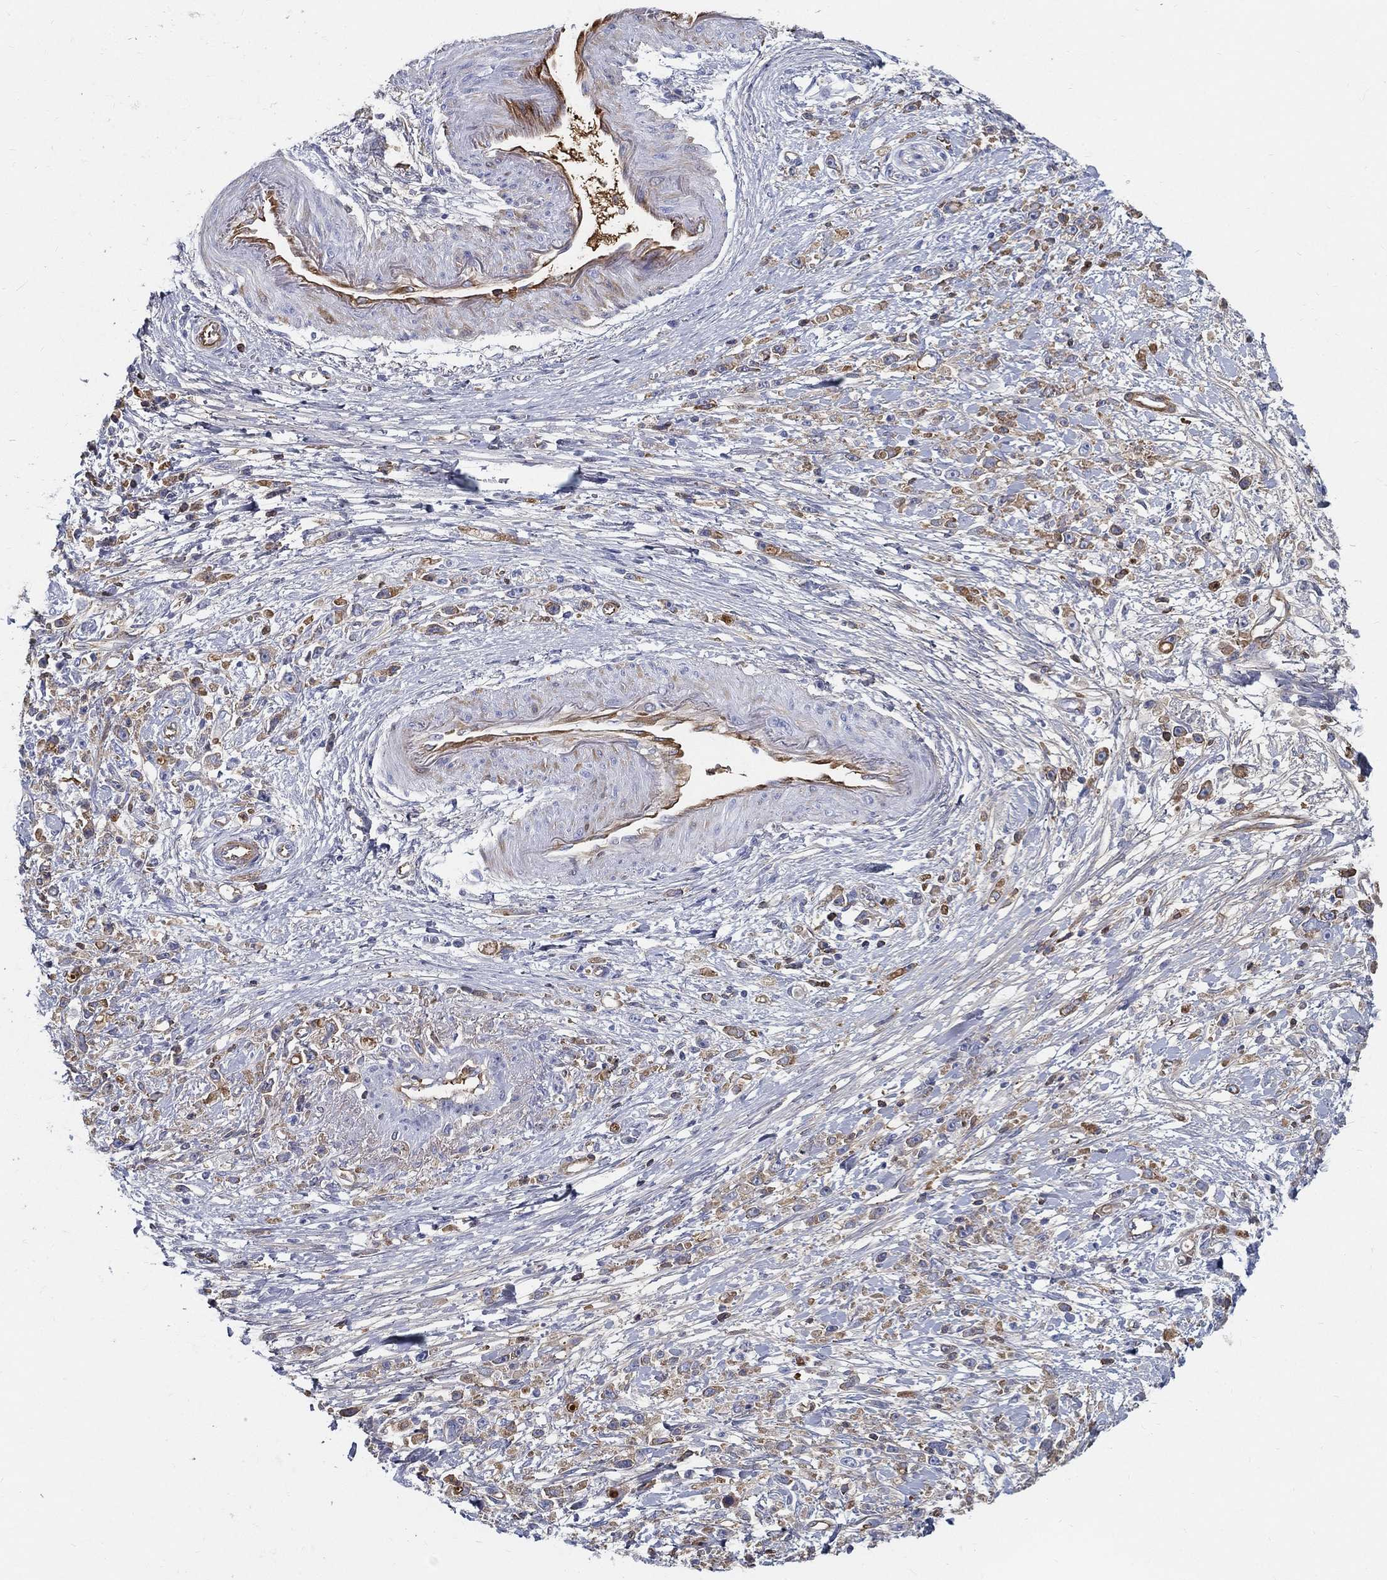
{"staining": {"intensity": "moderate", "quantity": "<25%", "location": "cytoplasmic/membranous"}, "tissue": "stomach cancer", "cell_type": "Tumor cells", "image_type": "cancer", "snomed": [{"axis": "morphology", "description": "Adenocarcinoma, NOS"}, {"axis": "topography", "description": "Stomach"}], "caption": "A high-resolution micrograph shows IHC staining of stomach adenocarcinoma, which demonstrates moderate cytoplasmic/membranous positivity in approximately <25% of tumor cells.", "gene": "IFNB1", "patient": {"sex": "female", "age": 59}}